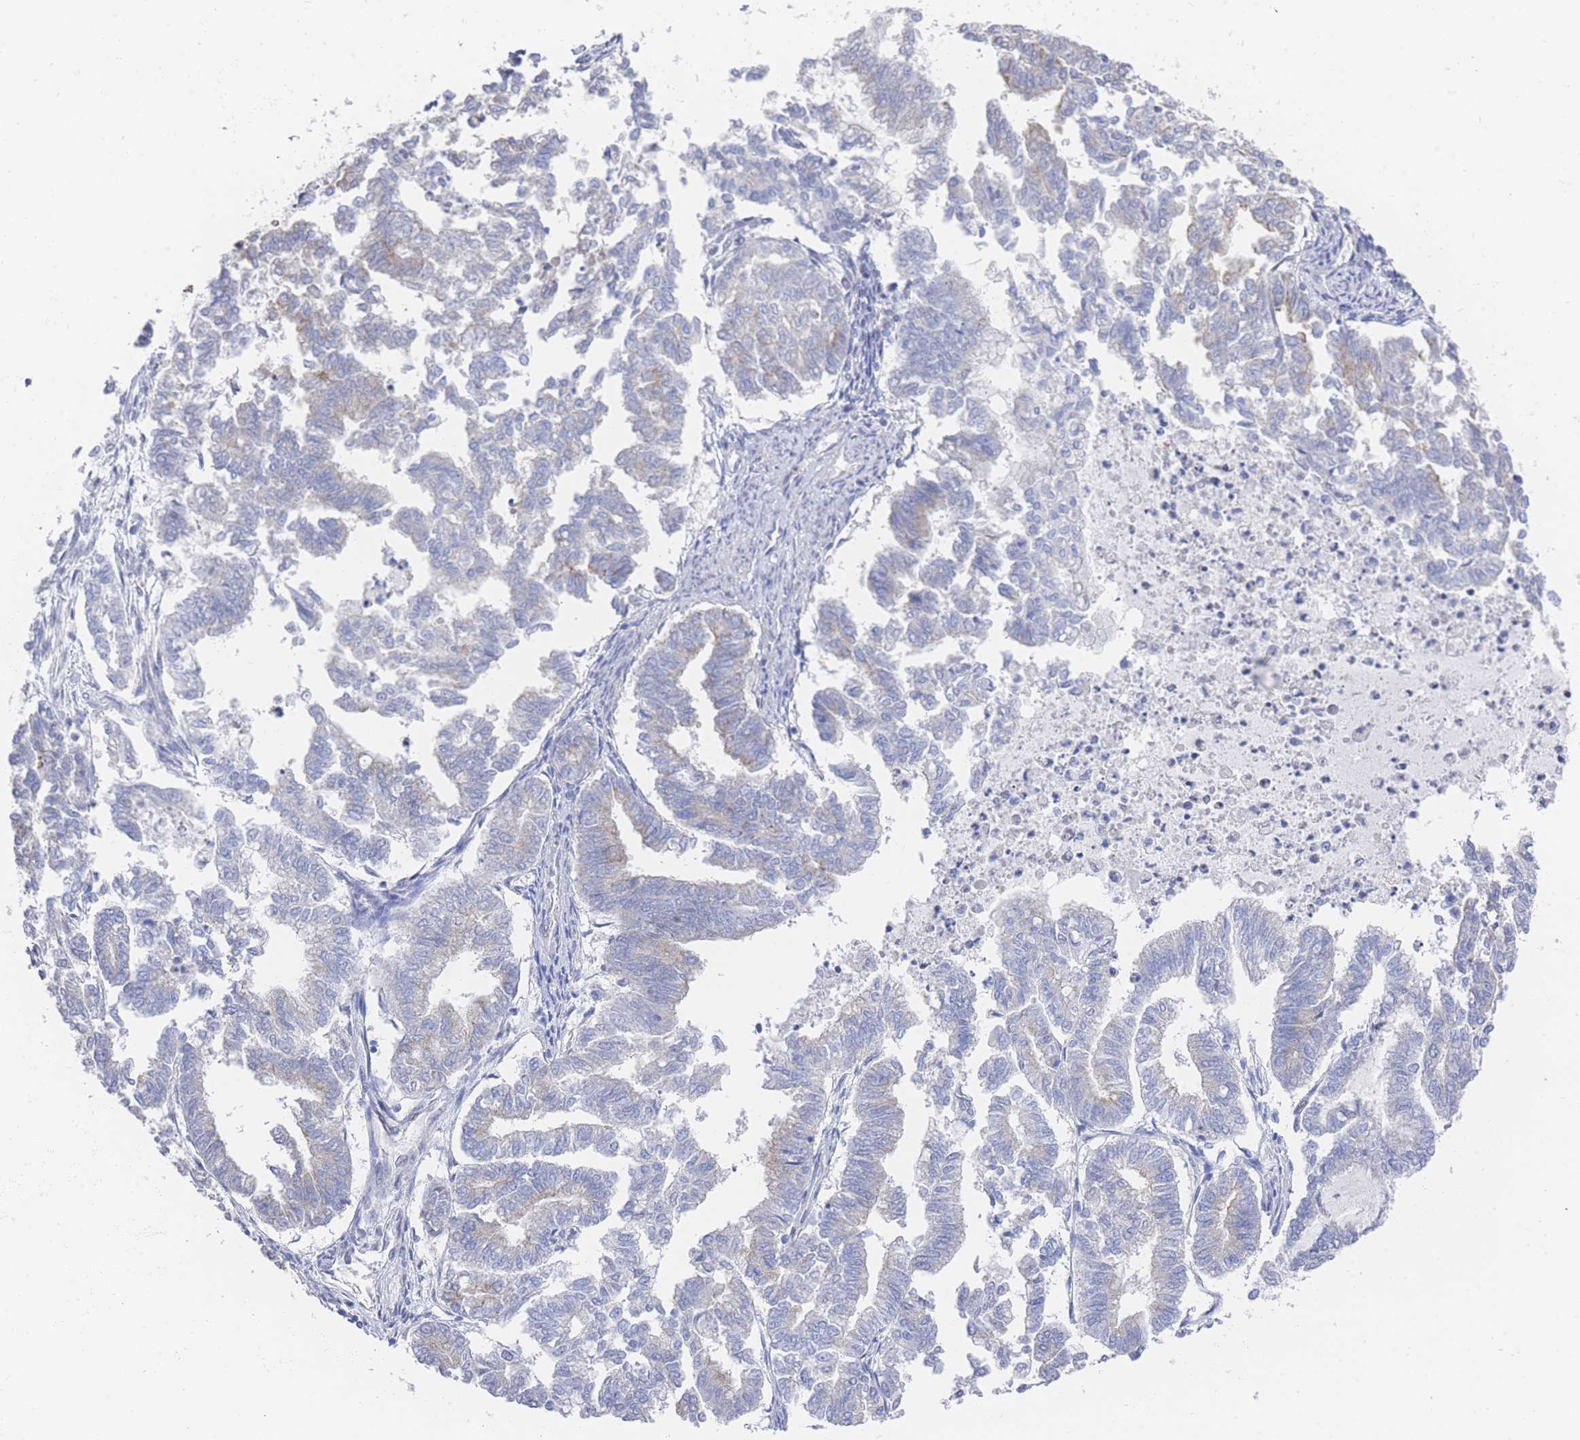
{"staining": {"intensity": "negative", "quantity": "none", "location": "none"}, "tissue": "endometrial cancer", "cell_type": "Tumor cells", "image_type": "cancer", "snomed": [{"axis": "morphology", "description": "Adenocarcinoma, NOS"}, {"axis": "topography", "description": "Endometrium"}], "caption": "The immunohistochemistry image has no significant positivity in tumor cells of endometrial cancer (adenocarcinoma) tissue. The staining was performed using DAB (3,3'-diaminobenzidine) to visualize the protein expression in brown, while the nuclei were stained in blue with hematoxylin (Magnification: 20x).", "gene": "ZNF142", "patient": {"sex": "female", "age": 79}}